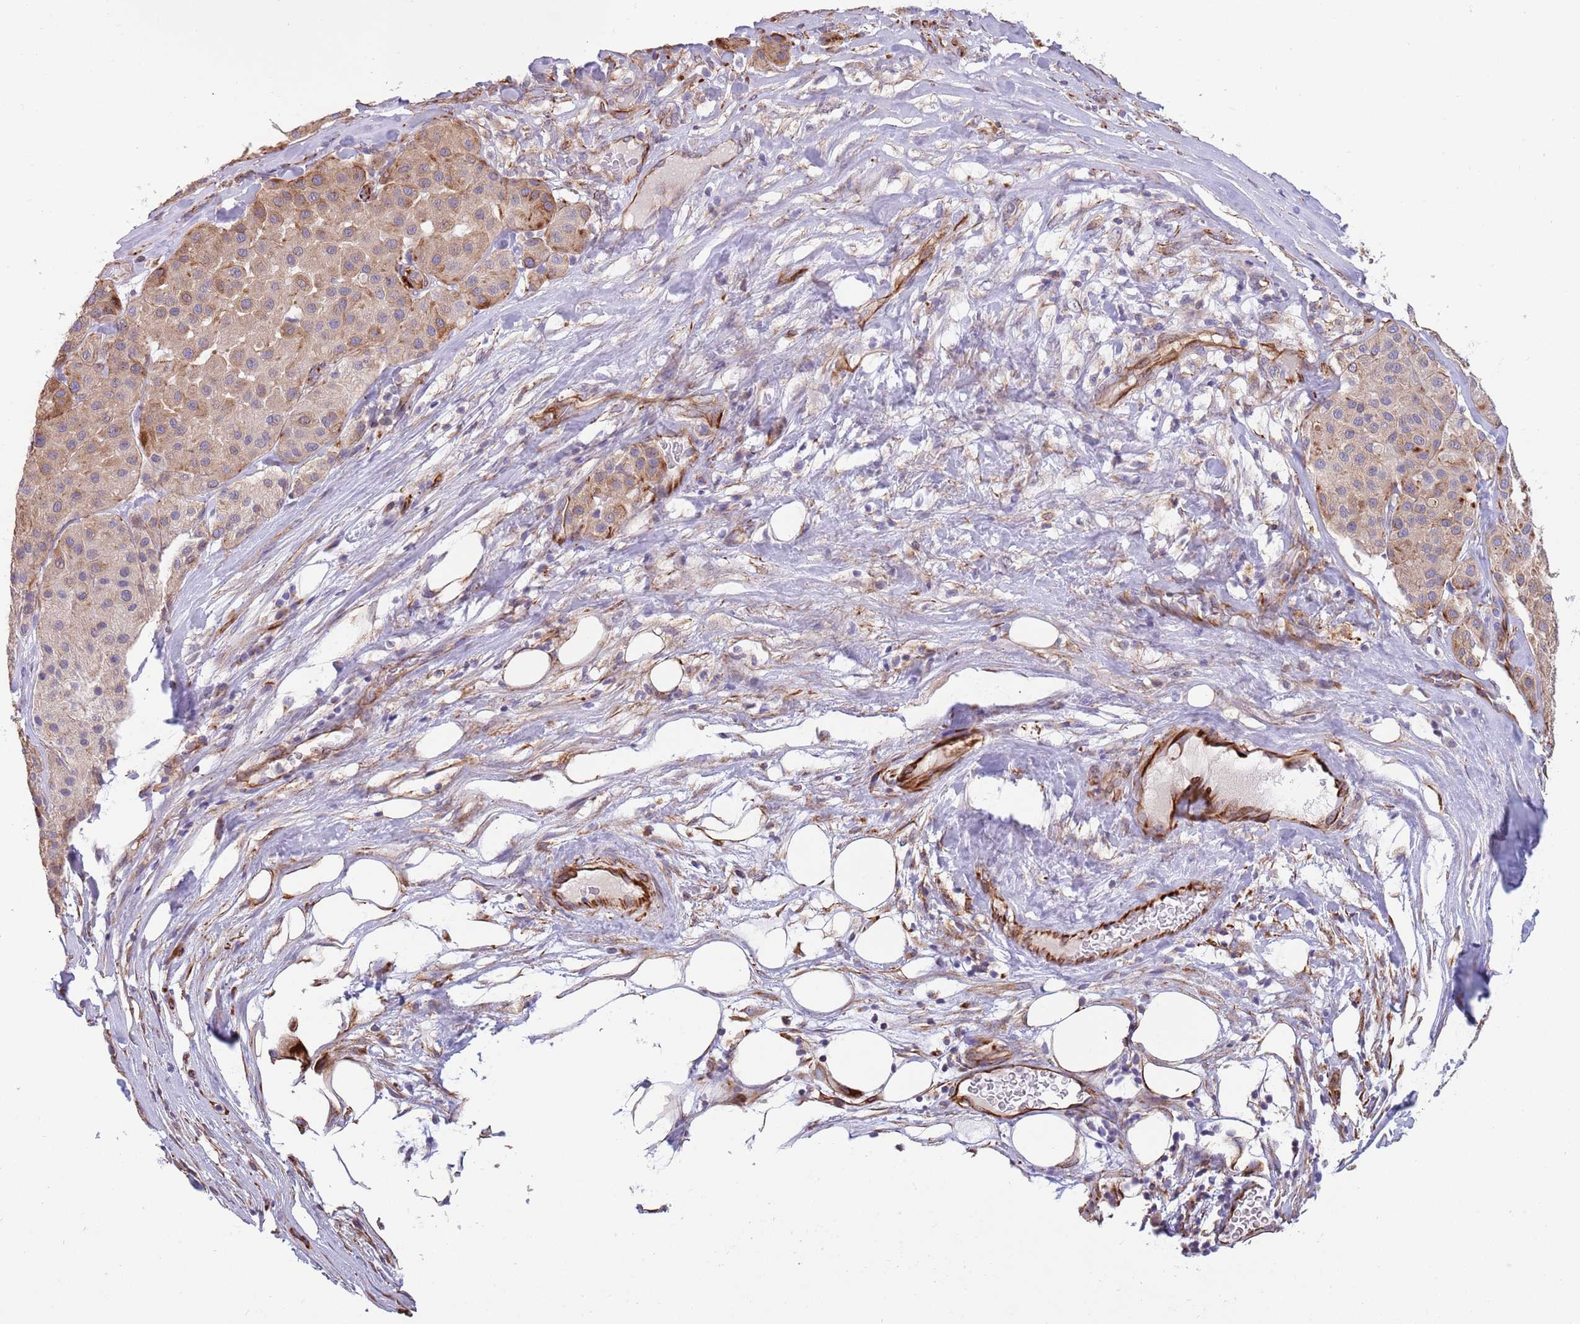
{"staining": {"intensity": "weak", "quantity": "25%-75%", "location": "cytoplasmic/membranous"}, "tissue": "melanoma", "cell_type": "Tumor cells", "image_type": "cancer", "snomed": [{"axis": "morphology", "description": "Malignant melanoma, Metastatic site"}, {"axis": "topography", "description": "Smooth muscle"}], "caption": "Immunohistochemical staining of human malignant melanoma (metastatic site) shows low levels of weak cytoplasmic/membranous staining in approximately 25%-75% of tumor cells.", "gene": "MOGAT1", "patient": {"sex": "male", "age": 41}}